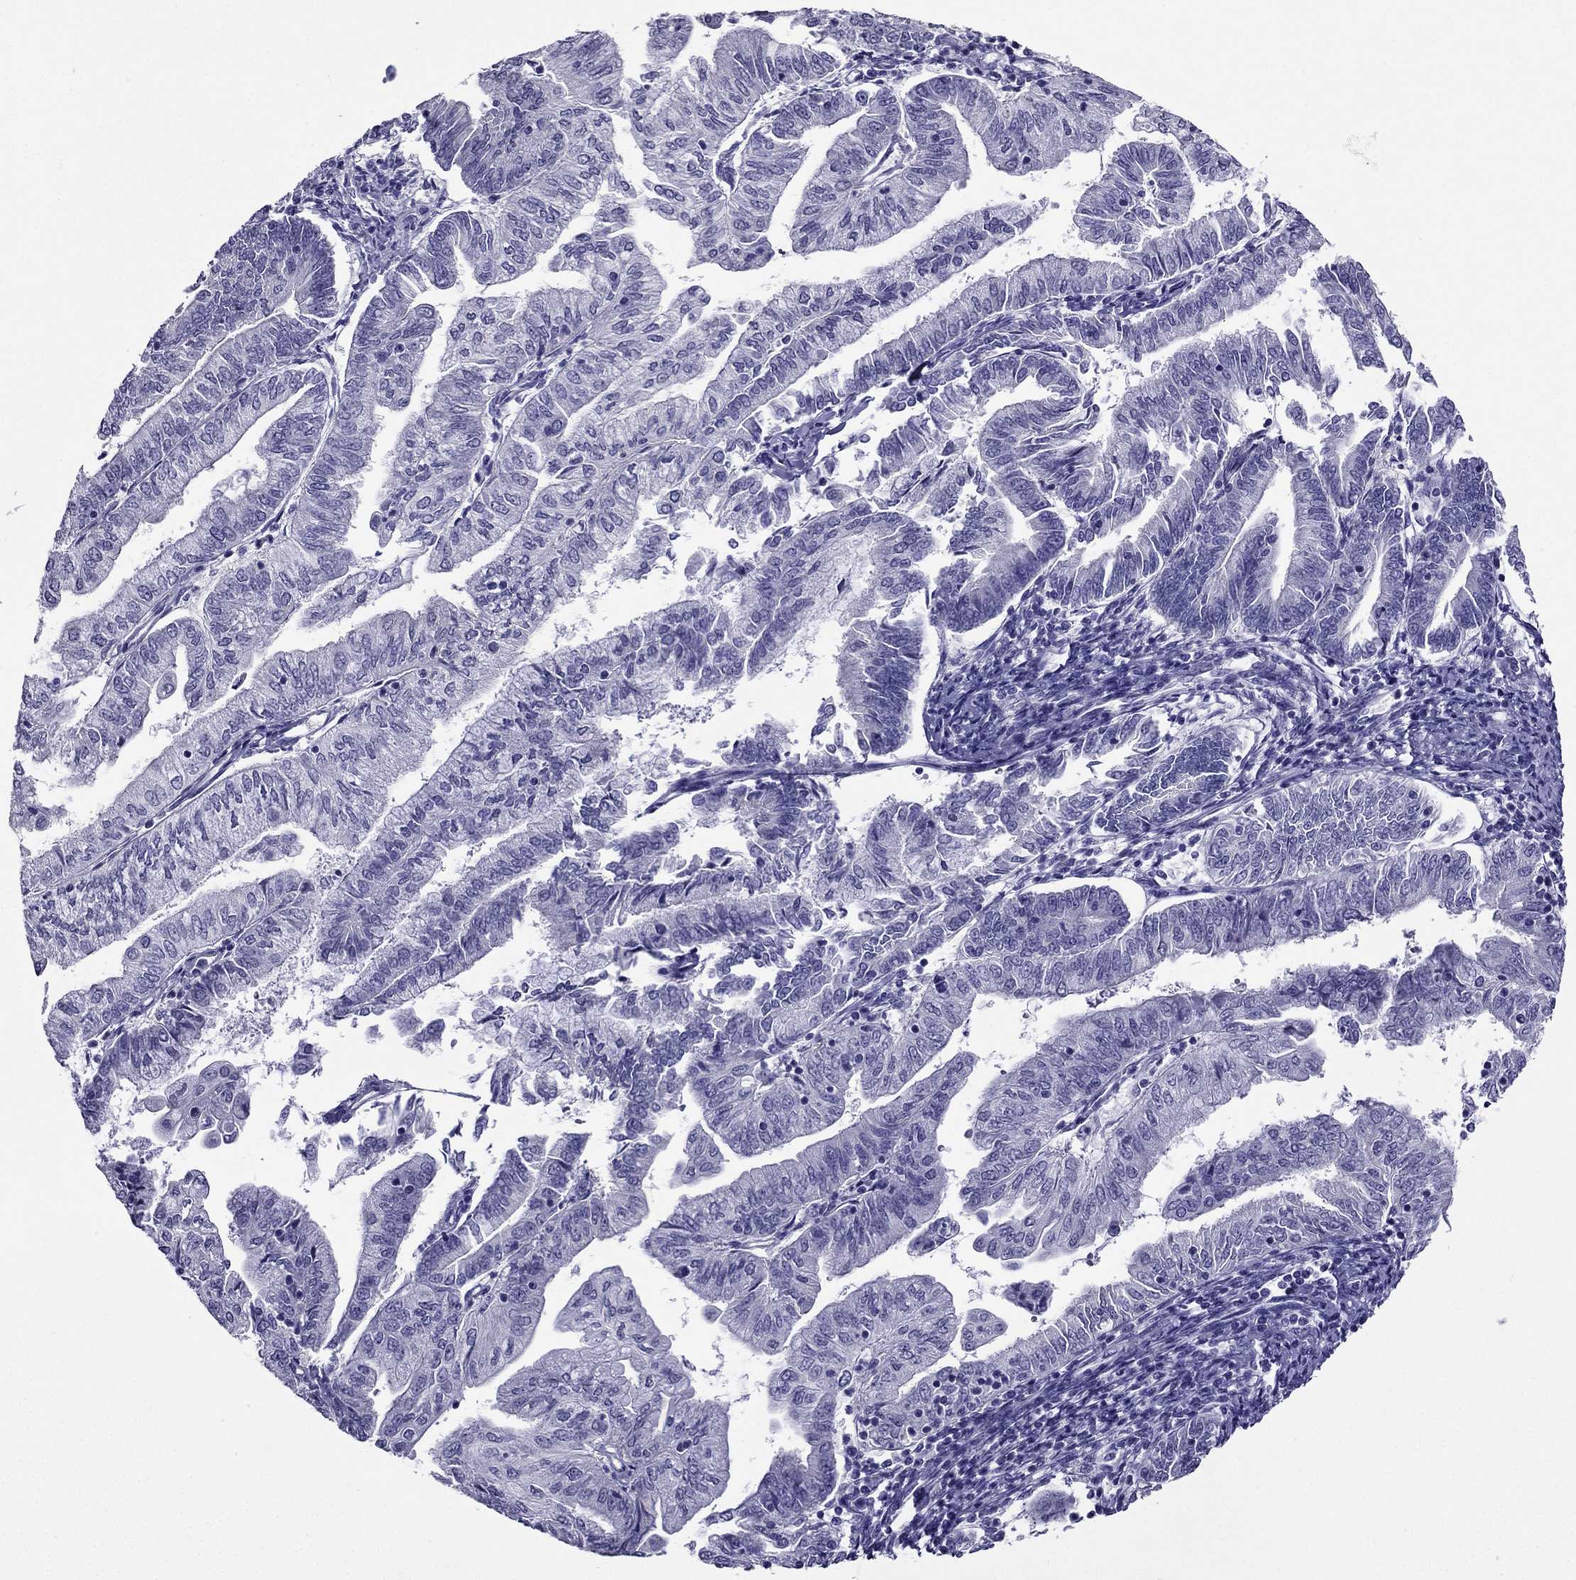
{"staining": {"intensity": "negative", "quantity": "none", "location": "none"}, "tissue": "endometrial cancer", "cell_type": "Tumor cells", "image_type": "cancer", "snomed": [{"axis": "morphology", "description": "Adenocarcinoma, NOS"}, {"axis": "topography", "description": "Endometrium"}], "caption": "DAB (3,3'-diaminobenzidine) immunohistochemical staining of human endometrial cancer (adenocarcinoma) exhibits no significant positivity in tumor cells.", "gene": "ZNF541", "patient": {"sex": "female", "age": 55}}